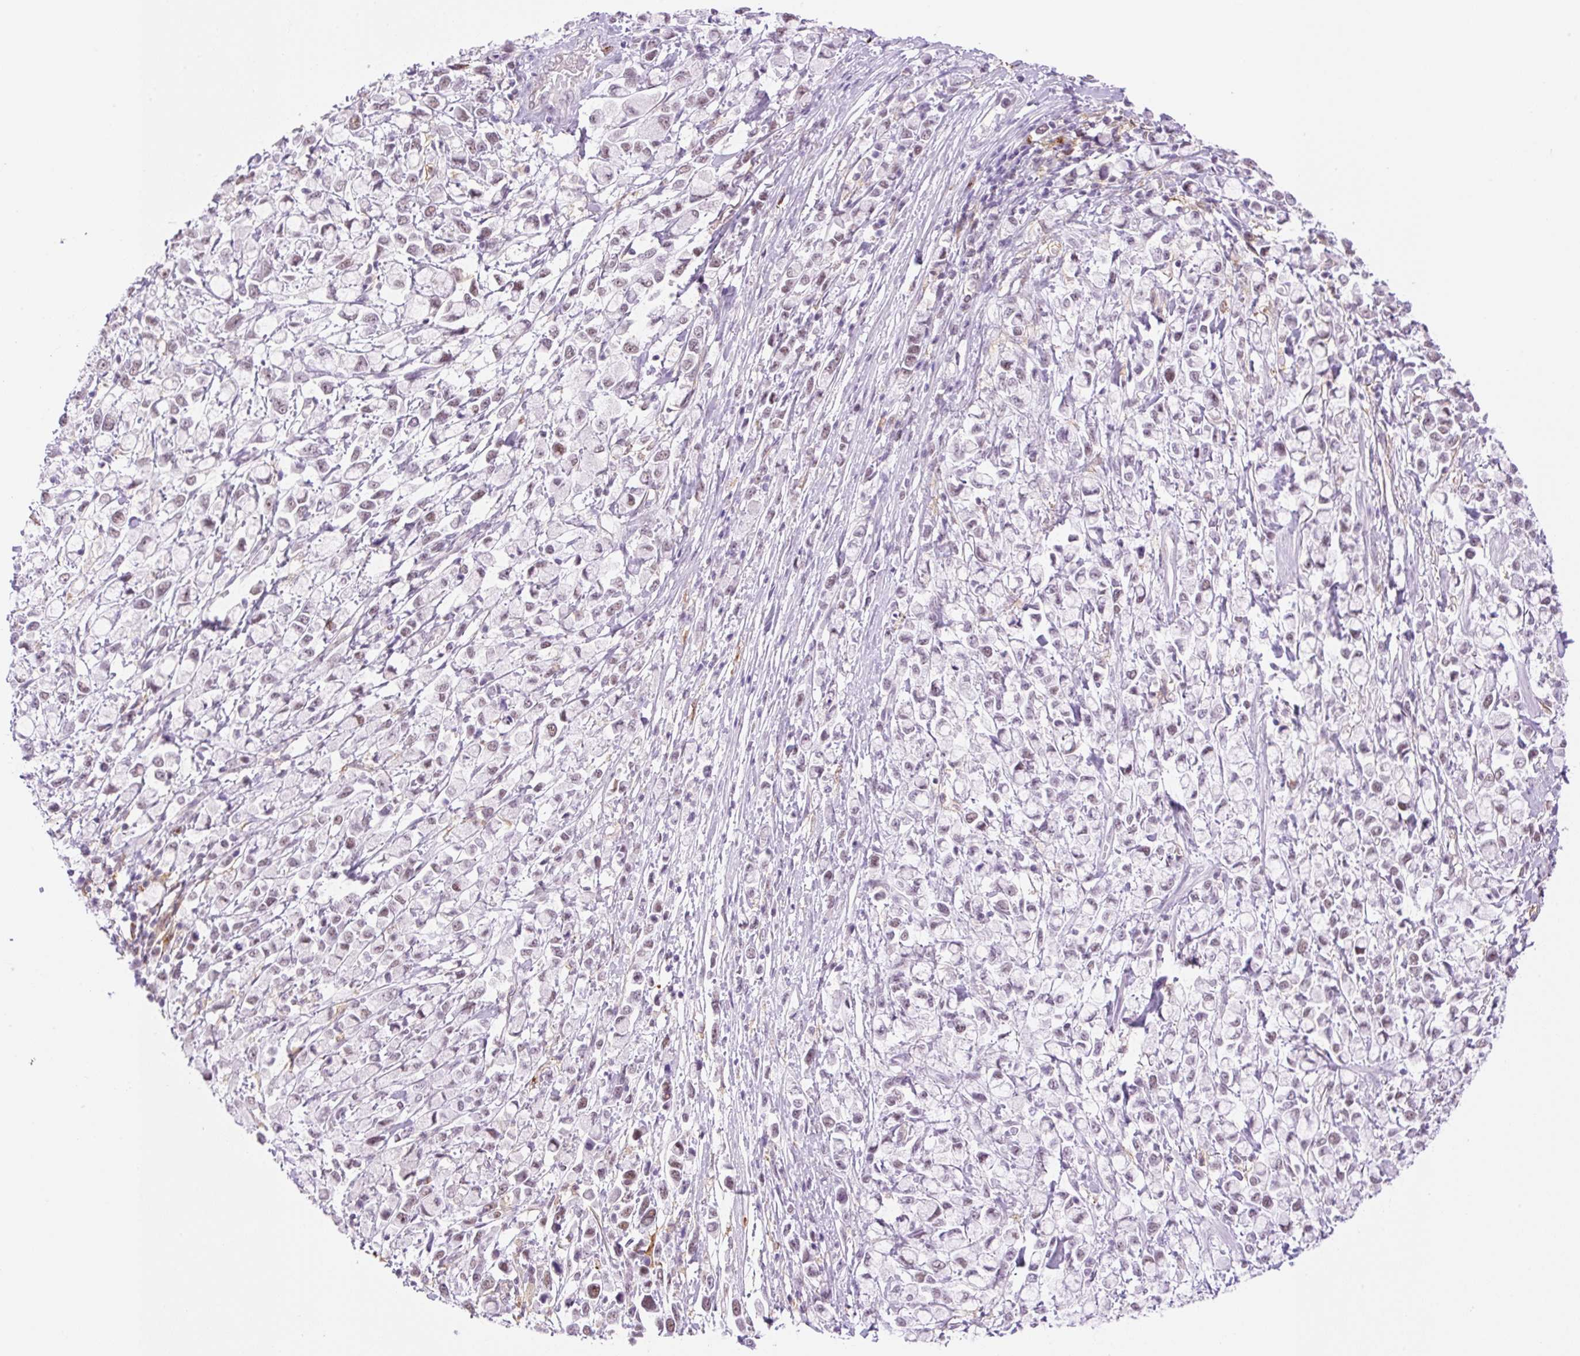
{"staining": {"intensity": "weak", "quantity": ">75%", "location": "nuclear"}, "tissue": "stomach cancer", "cell_type": "Tumor cells", "image_type": "cancer", "snomed": [{"axis": "morphology", "description": "Adenocarcinoma, NOS"}, {"axis": "topography", "description": "Stomach"}], "caption": "Stomach cancer stained with immunohistochemistry (IHC) reveals weak nuclear staining in approximately >75% of tumor cells.", "gene": "PALM3", "patient": {"sex": "female", "age": 81}}